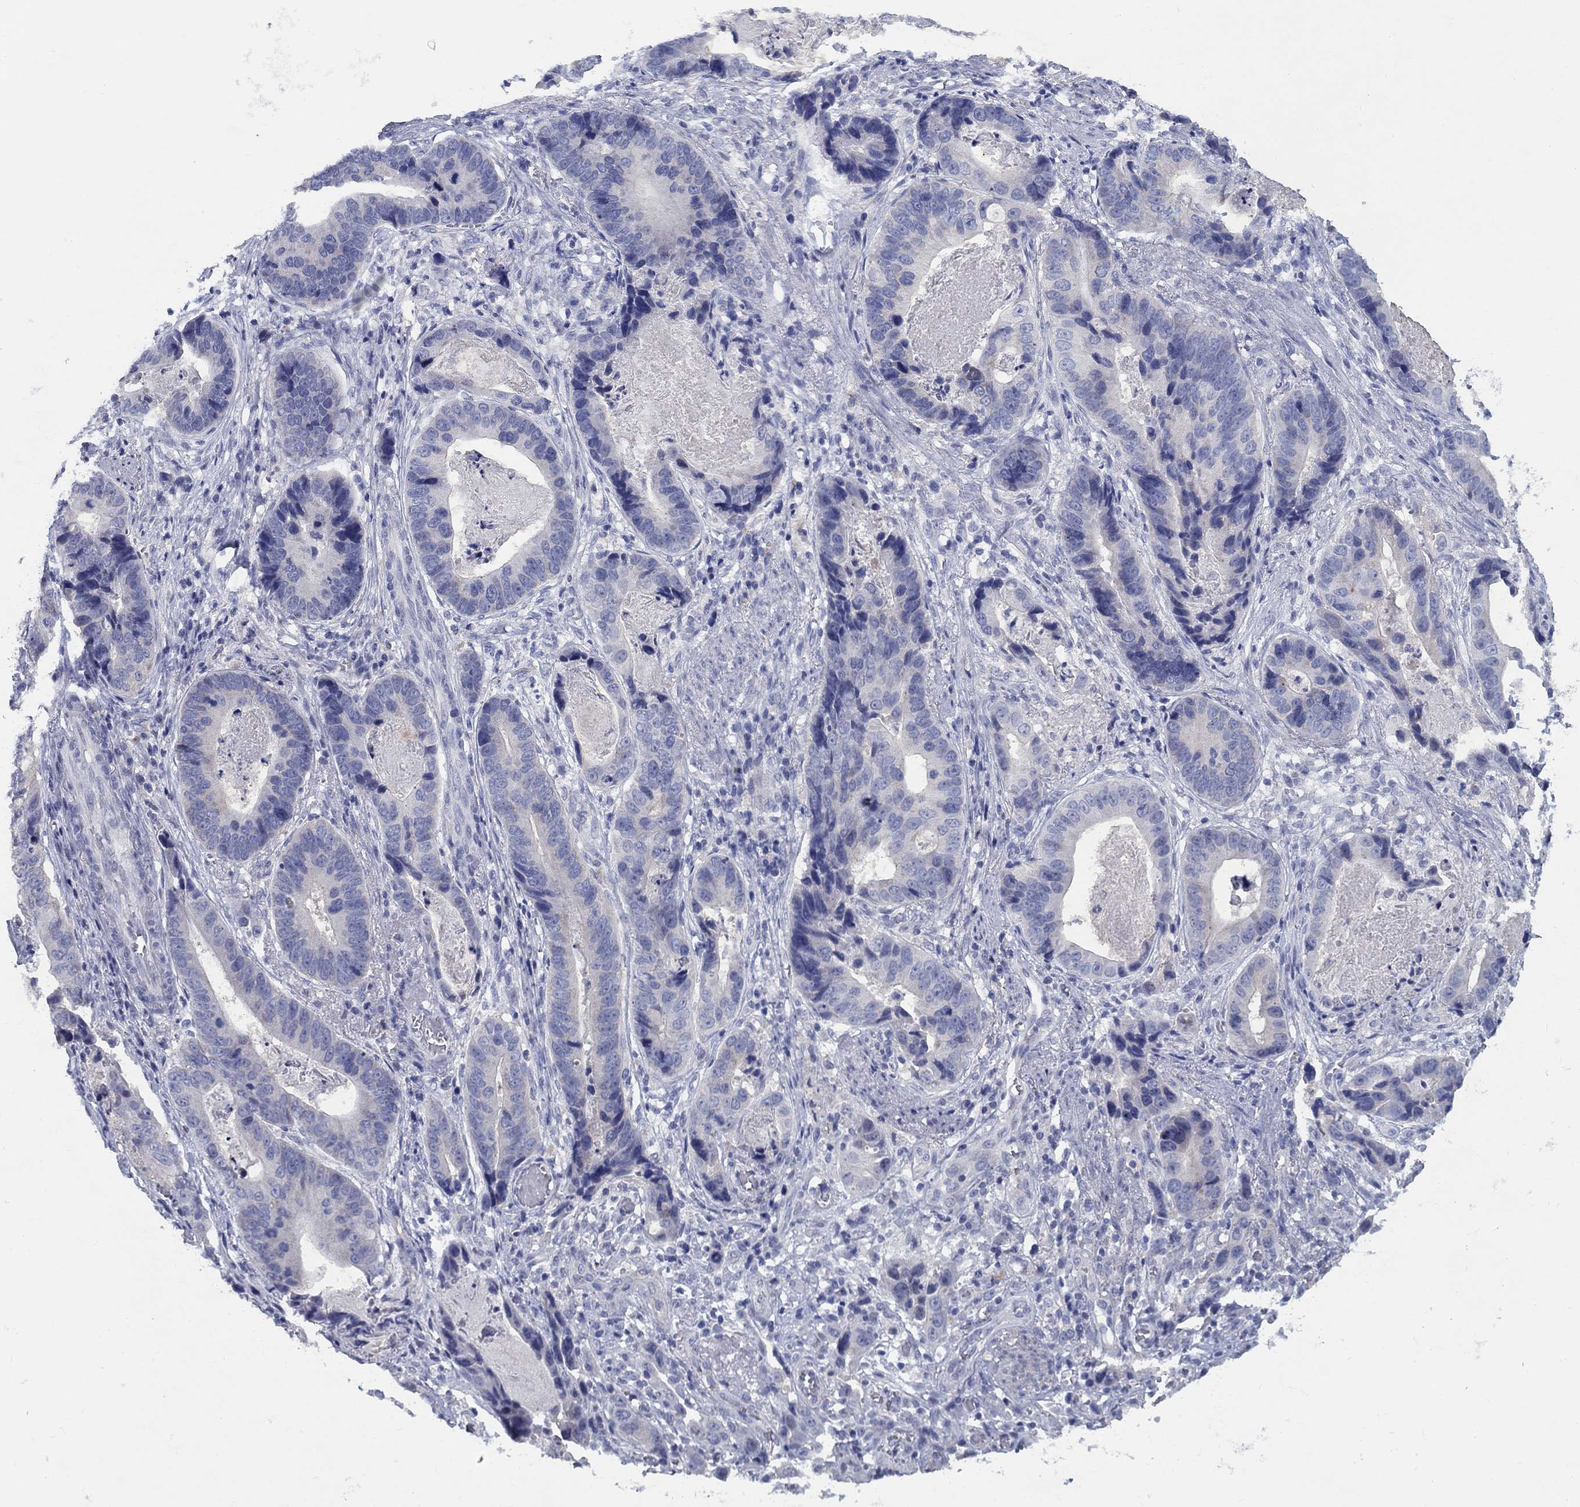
{"staining": {"intensity": "negative", "quantity": "none", "location": "none"}, "tissue": "stomach cancer", "cell_type": "Tumor cells", "image_type": "cancer", "snomed": [{"axis": "morphology", "description": "Adenocarcinoma, NOS"}, {"axis": "topography", "description": "Stomach"}], "caption": "Tumor cells show no significant protein staining in stomach cancer. Nuclei are stained in blue.", "gene": "RAP1GAP", "patient": {"sex": "male", "age": 84}}